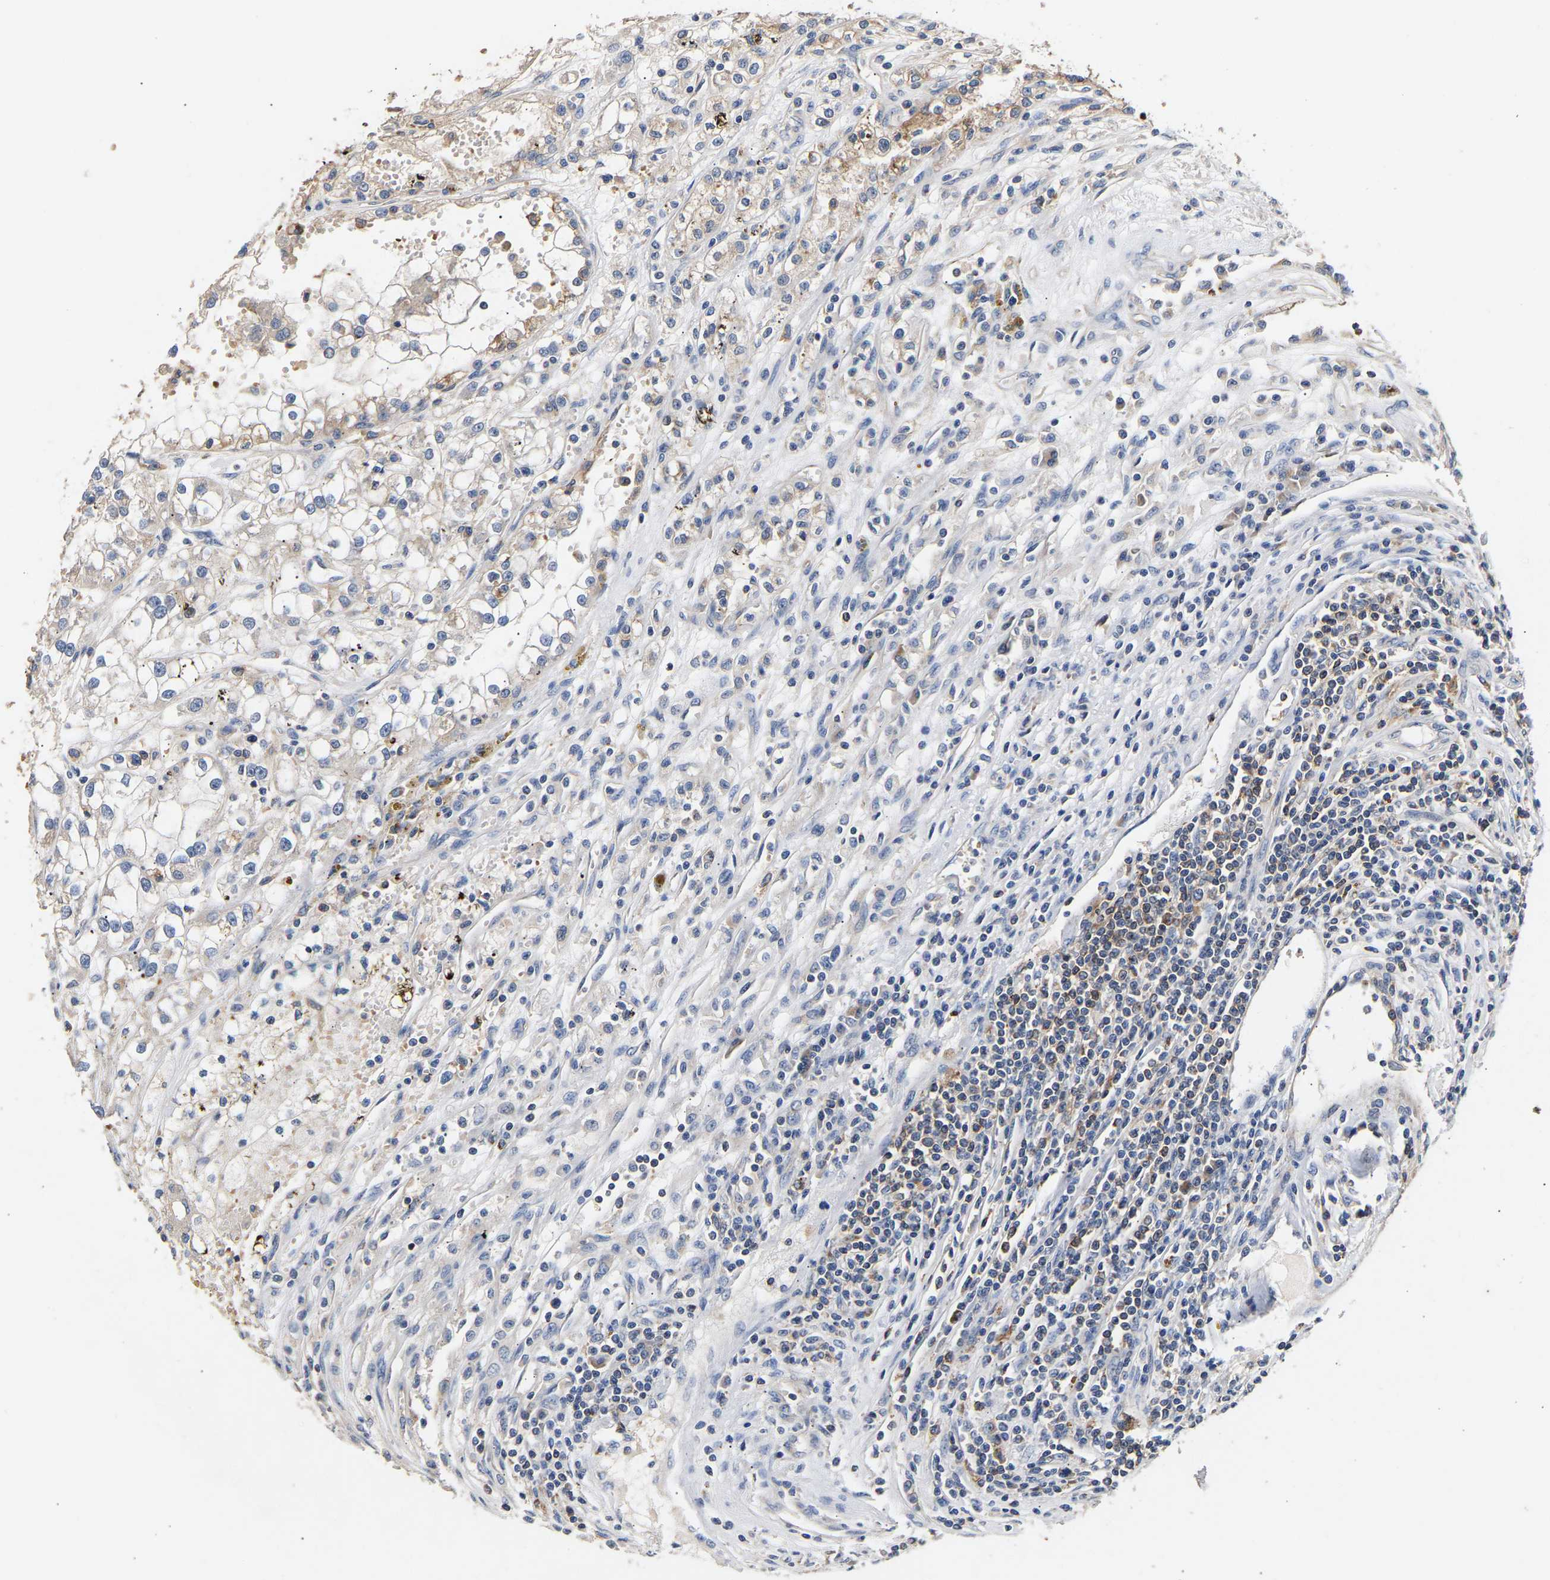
{"staining": {"intensity": "negative", "quantity": "none", "location": "none"}, "tissue": "renal cancer", "cell_type": "Tumor cells", "image_type": "cancer", "snomed": [{"axis": "morphology", "description": "Adenocarcinoma, NOS"}, {"axis": "topography", "description": "Kidney"}], "caption": "Tumor cells are negative for protein expression in human adenocarcinoma (renal).", "gene": "LRBA", "patient": {"sex": "female", "age": 52}}